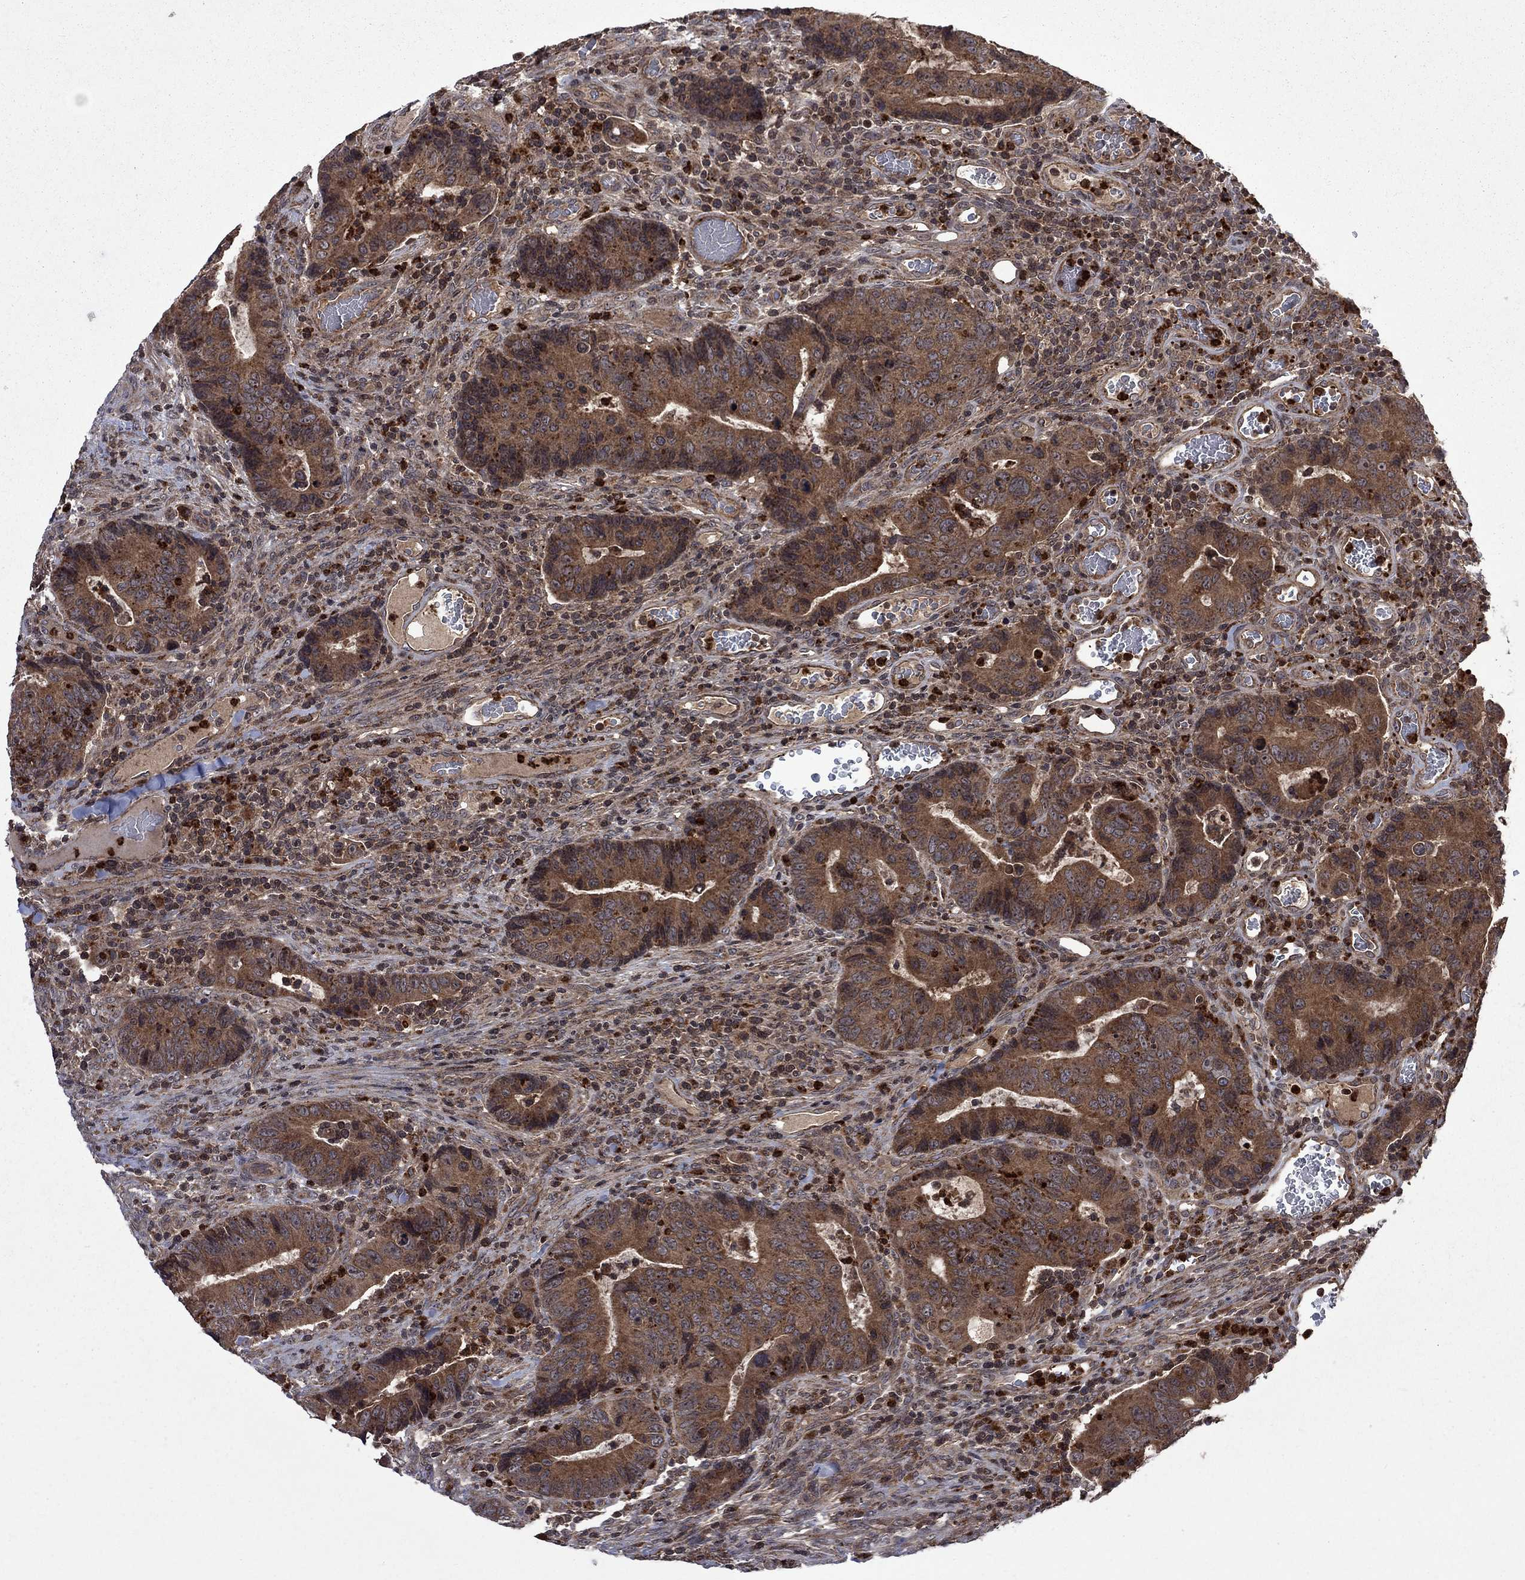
{"staining": {"intensity": "moderate", "quantity": ">75%", "location": "cytoplasmic/membranous"}, "tissue": "colorectal cancer", "cell_type": "Tumor cells", "image_type": "cancer", "snomed": [{"axis": "morphology", "description": "Adenocarcinoma, NOS"}, {"axis": "topography", "description": "Colon"}], "caption": "Colorectal adenocarcinoma stained for a protein (brown) reveals moderate cytoplasmic/membranous positive positivity in approximately >75% of tumor cells.", "gene": "TMEM33", "patient": {"sex": "female", "age": 56}}